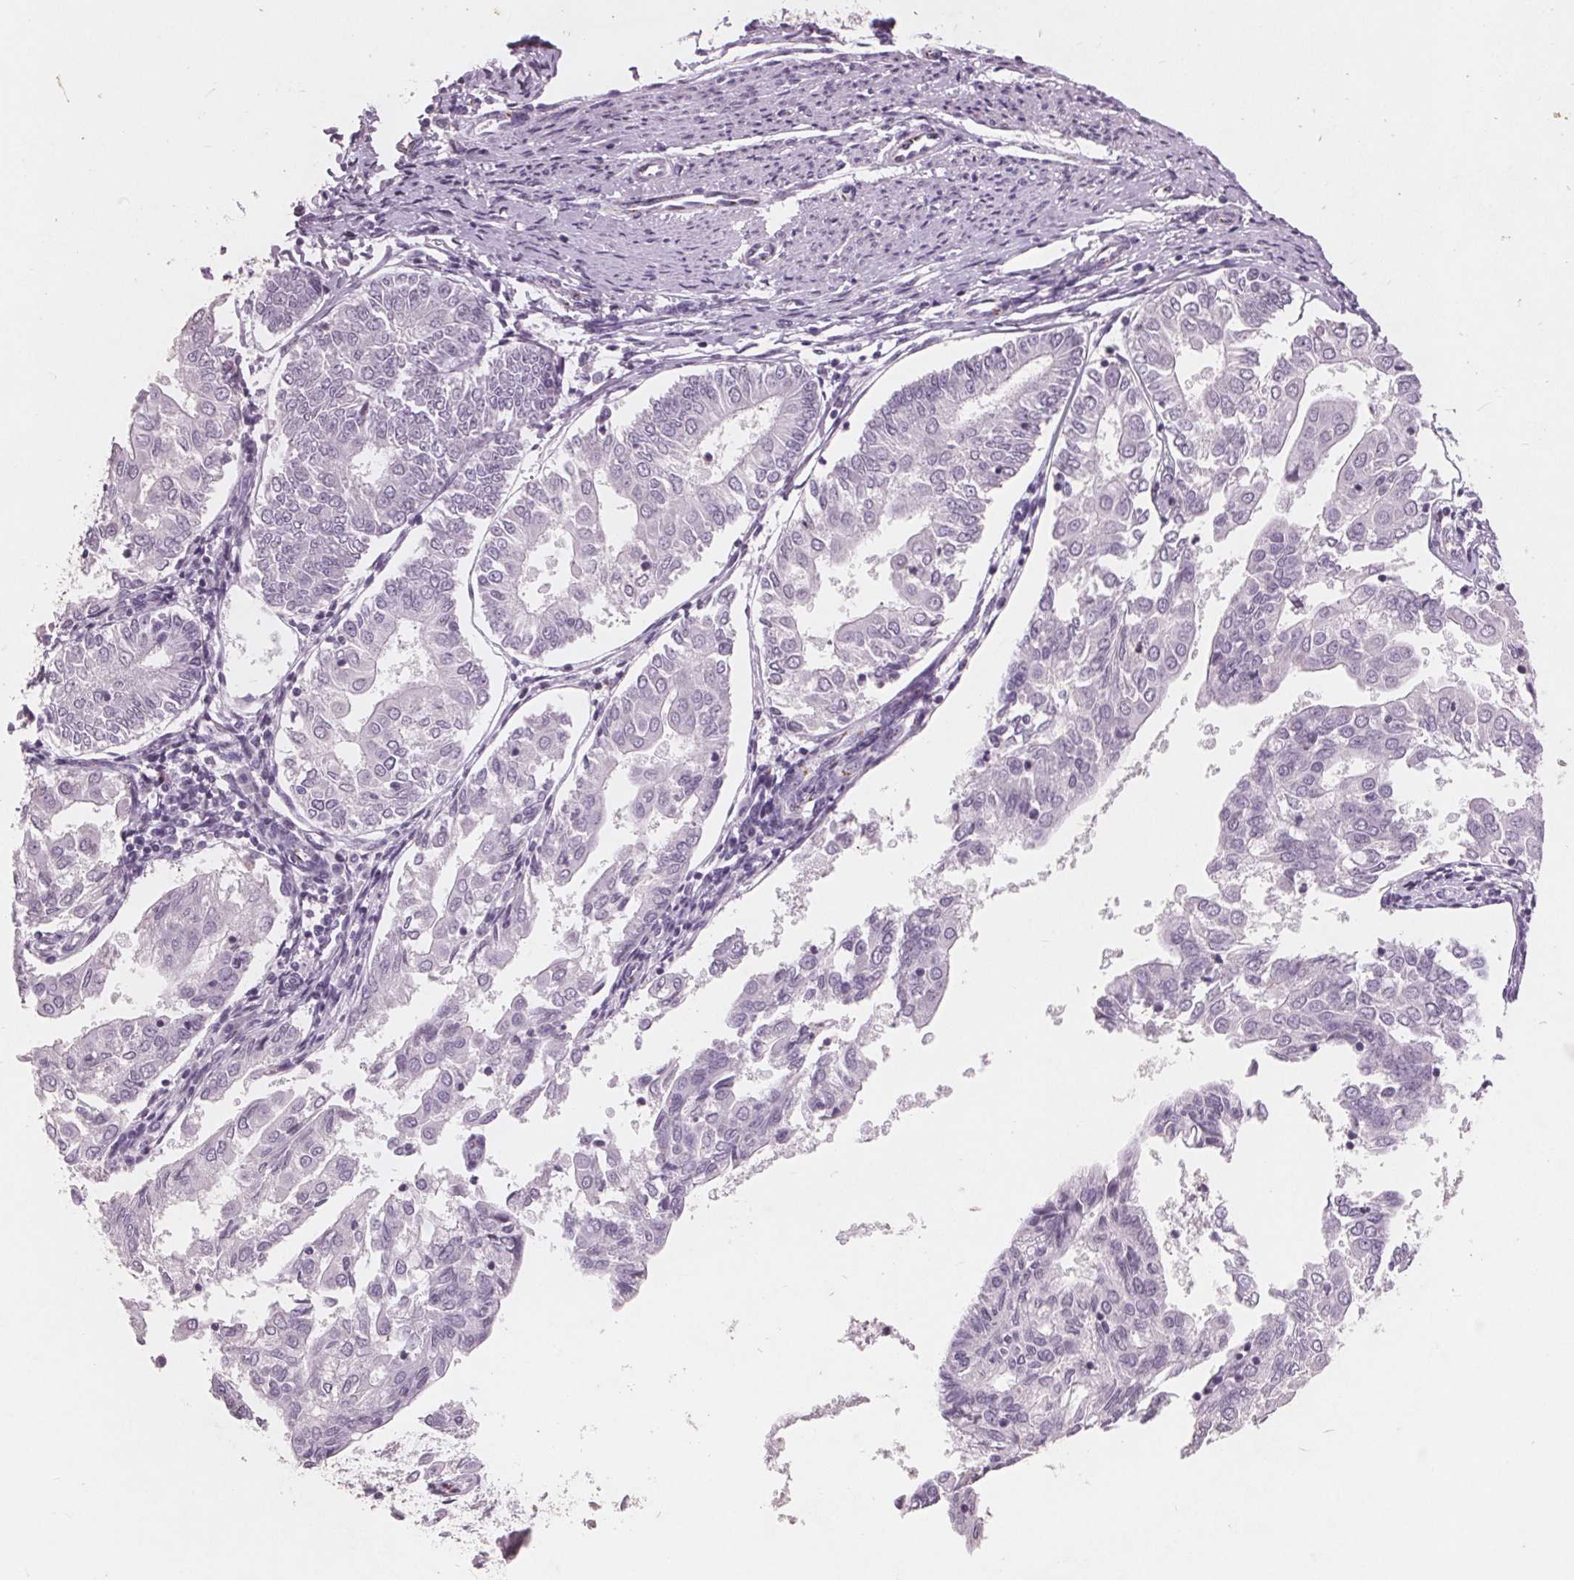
{"staining": {"intensity": "negative", "quantity": "none", "location": "none"}, "tissue": "endometrial cancer", "cell_type": "Tumor cells", "image_type": "cancer", "snomed": [{"axis": "morphology", "description": "Adenocarcinoma, NOS"}, {"axis": "topography", "description": "Endometrium"}], "caption": "Tumor cells are negative for brown protein staining in endometrial cancer (adenocarcinoma). (Immunohistochemistry (ihc), brightfield microscopy, high magnification).", "gene": "PTPN14", "patient": {"sex": "female", "age": 68}}